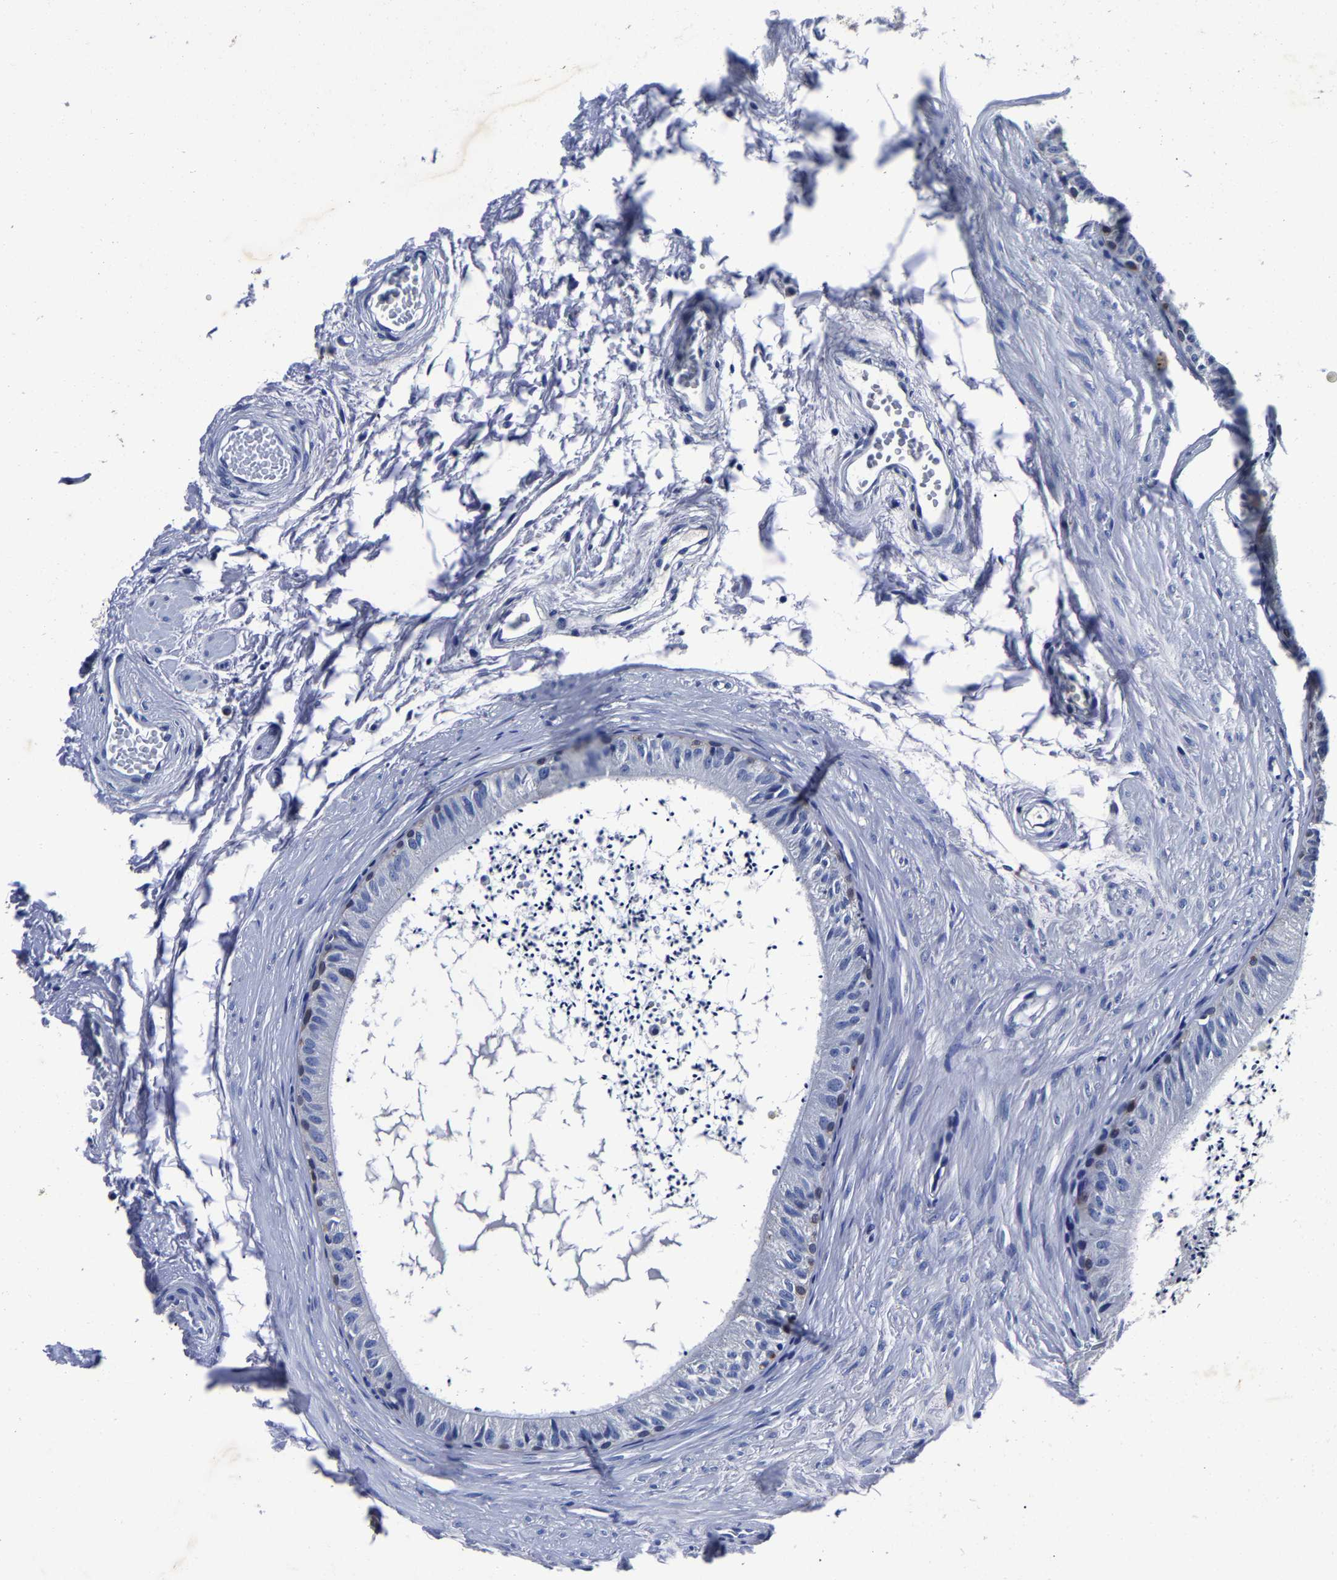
{"staining": {"intensity": "negative", "quantity": "none", "location": "none"}, "tissue": "epididymis", "cell_type": "Glandular cells", "image_type": "normal", "snomed": [{"axis": "morphology", "description": "Normal tissue, NOS"}, {"axis": "topography", "description": "Epididymis"}], "caption": "The micrograph exhibits no staining of glandular cells in unremarkable epididymis.", "gene": "PSPH", "patient": {"sex": "male", "age": 56}}